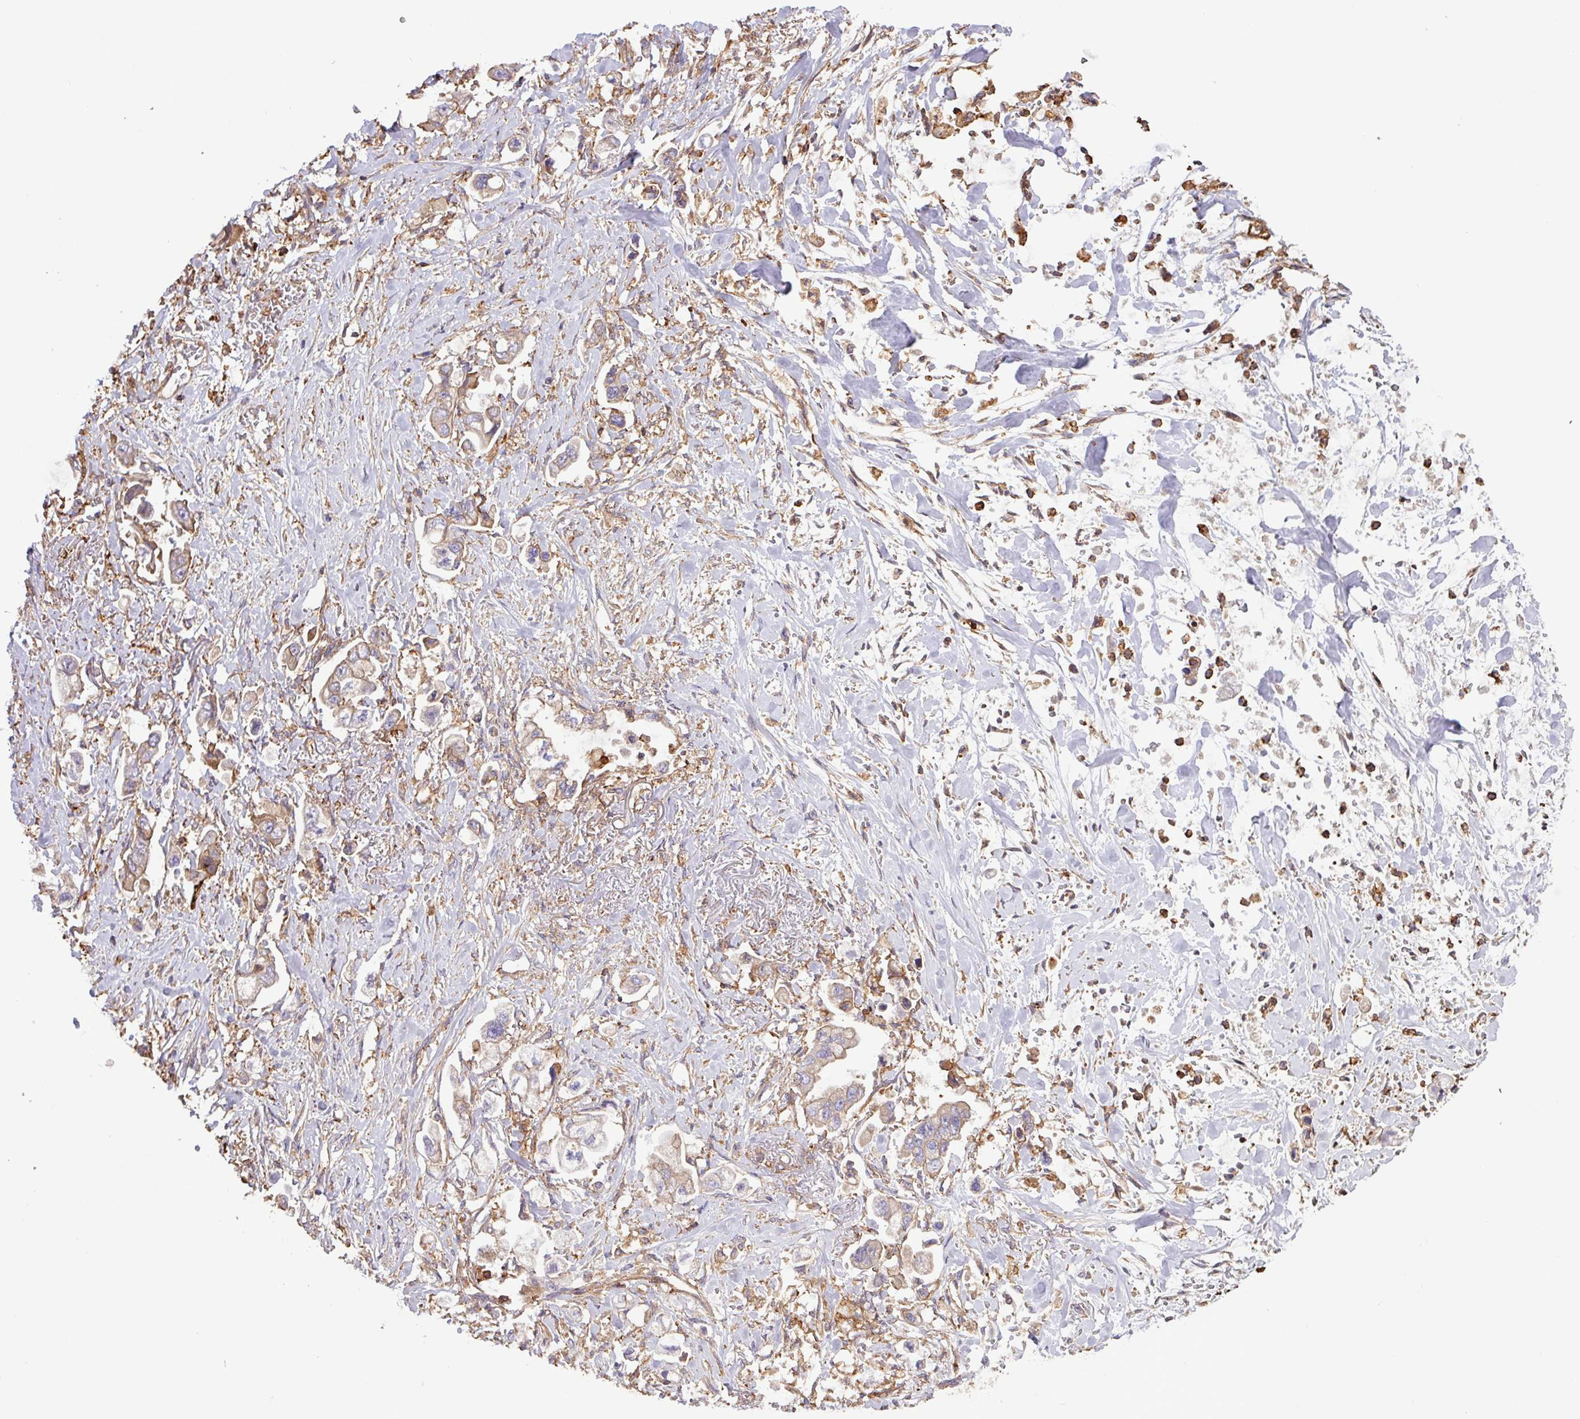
{"staining": {"intensity": "moderate", "quantity": "<25%", "location": "cytoplasmic/membranous"}, "tissue": "stomach cancer", "cell_type": "Tumor cells", "image_type": "cancer", "snomed": [{"axis": "morphology", "description": "Adenocarcinoma, NOS"}, {"axis": "topography", "description": "Stomach"}], "caption": "Immunohistochemical staining of stomach cancer (adenocarcinoma) displays moderate cytoplasmic/membranous protein staining in about <25% of tumor cells.", "gene": "ACTR3", "patient": {"sex": "male", "age": 62}}